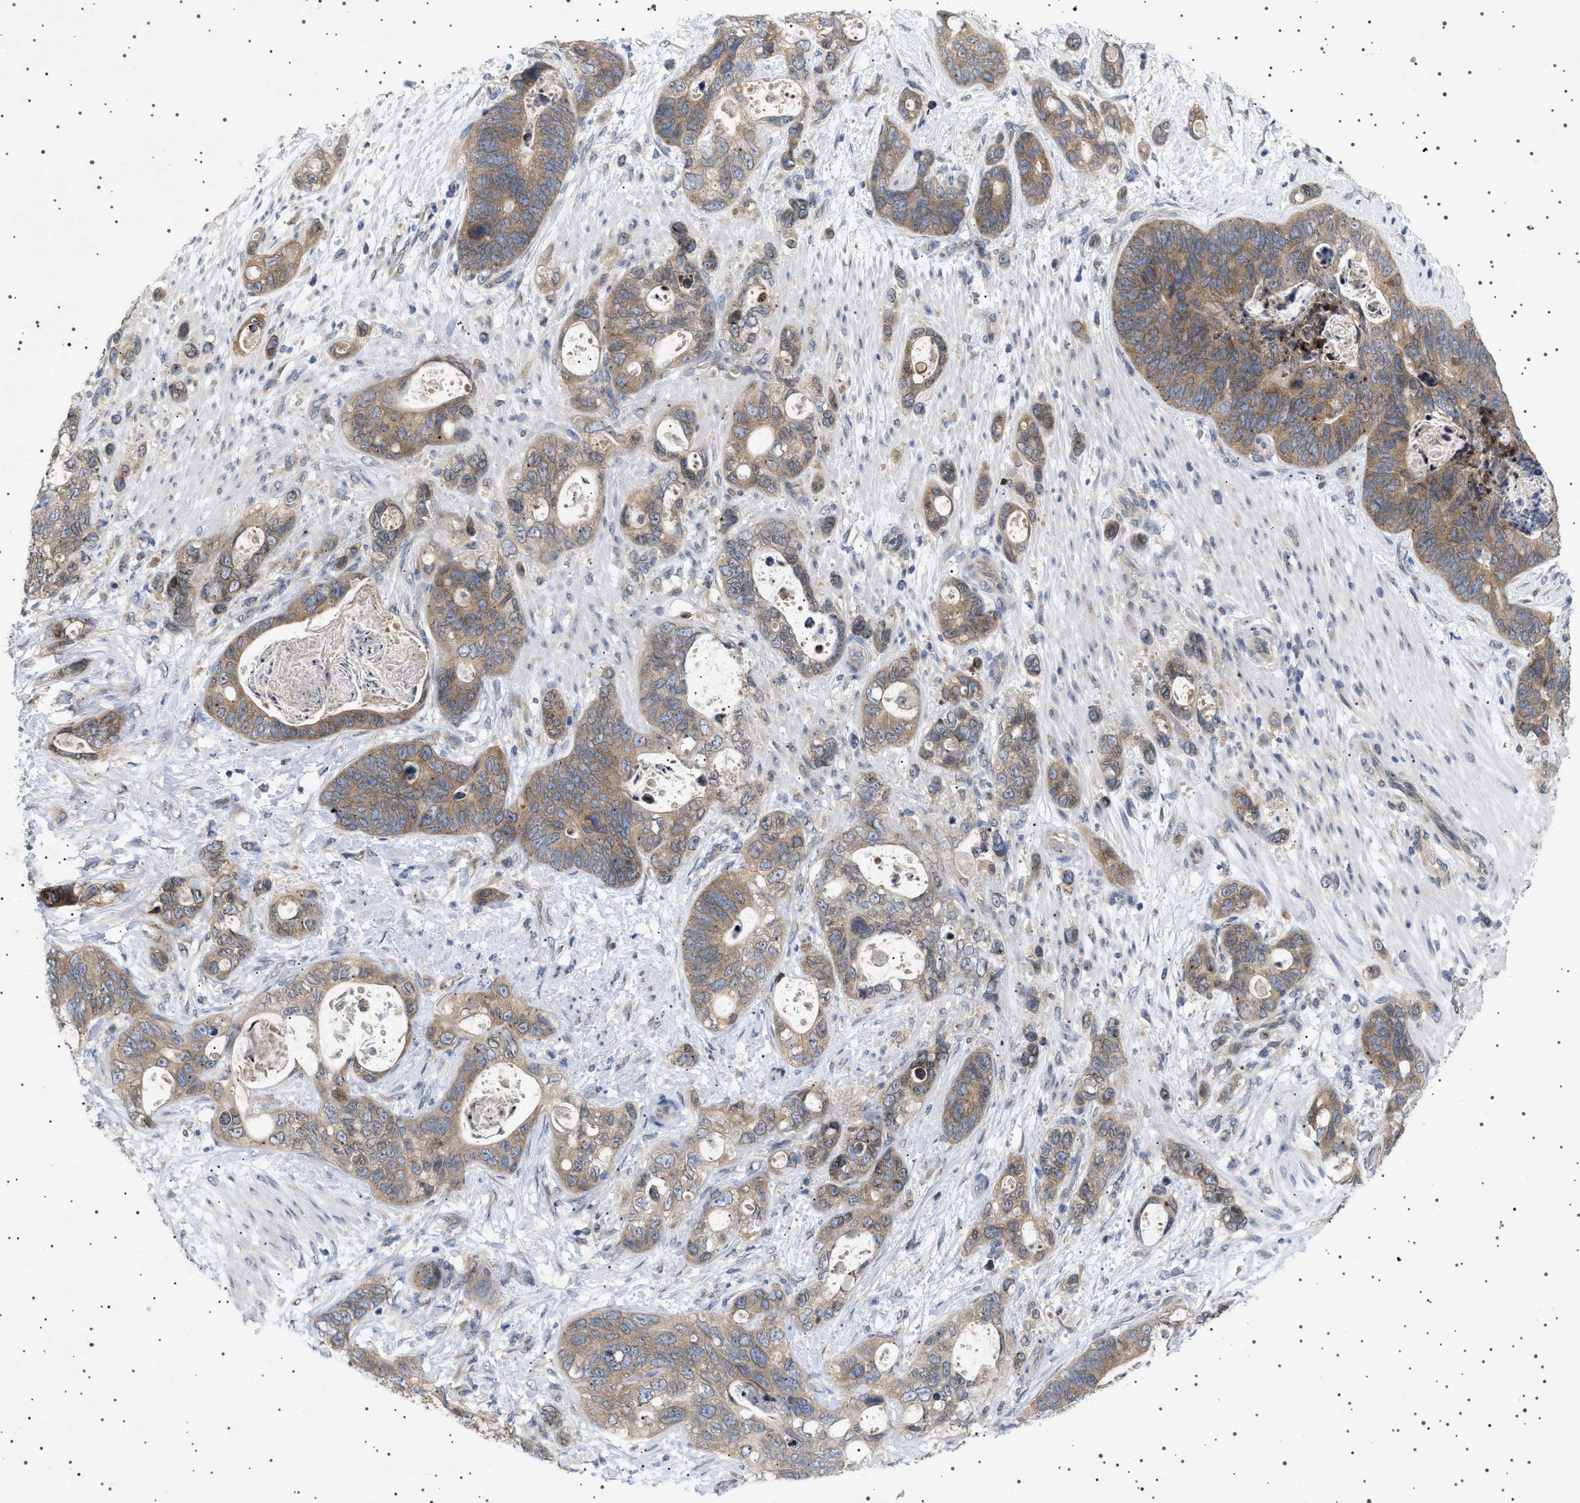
{"staining": {"intensity": "moderate", "quantity": ">75%", "location": "cytoplasmic/membranous"}, "tissue": "stomach cancer", "cell_type": "Tumor cells", "image_type": "cancer", "snomed": [{"axis": "morphology", "description": "Normal tissue, NOS"}, {"axis": "morphology", "description": "Adenocarcinoma, NOS"}, {"axis": "topography", "description": "Stomach"}], "caption": "Stomach cancer was stained to show a protein in brown. There is medium levels of moderate cytoplasmic/membranous expression in about >75% of tumor cells. (IHC, brightfield microscopy, high magnification).", "gene": "NUP93", "patient": {"sex": "female", "age": 89}}